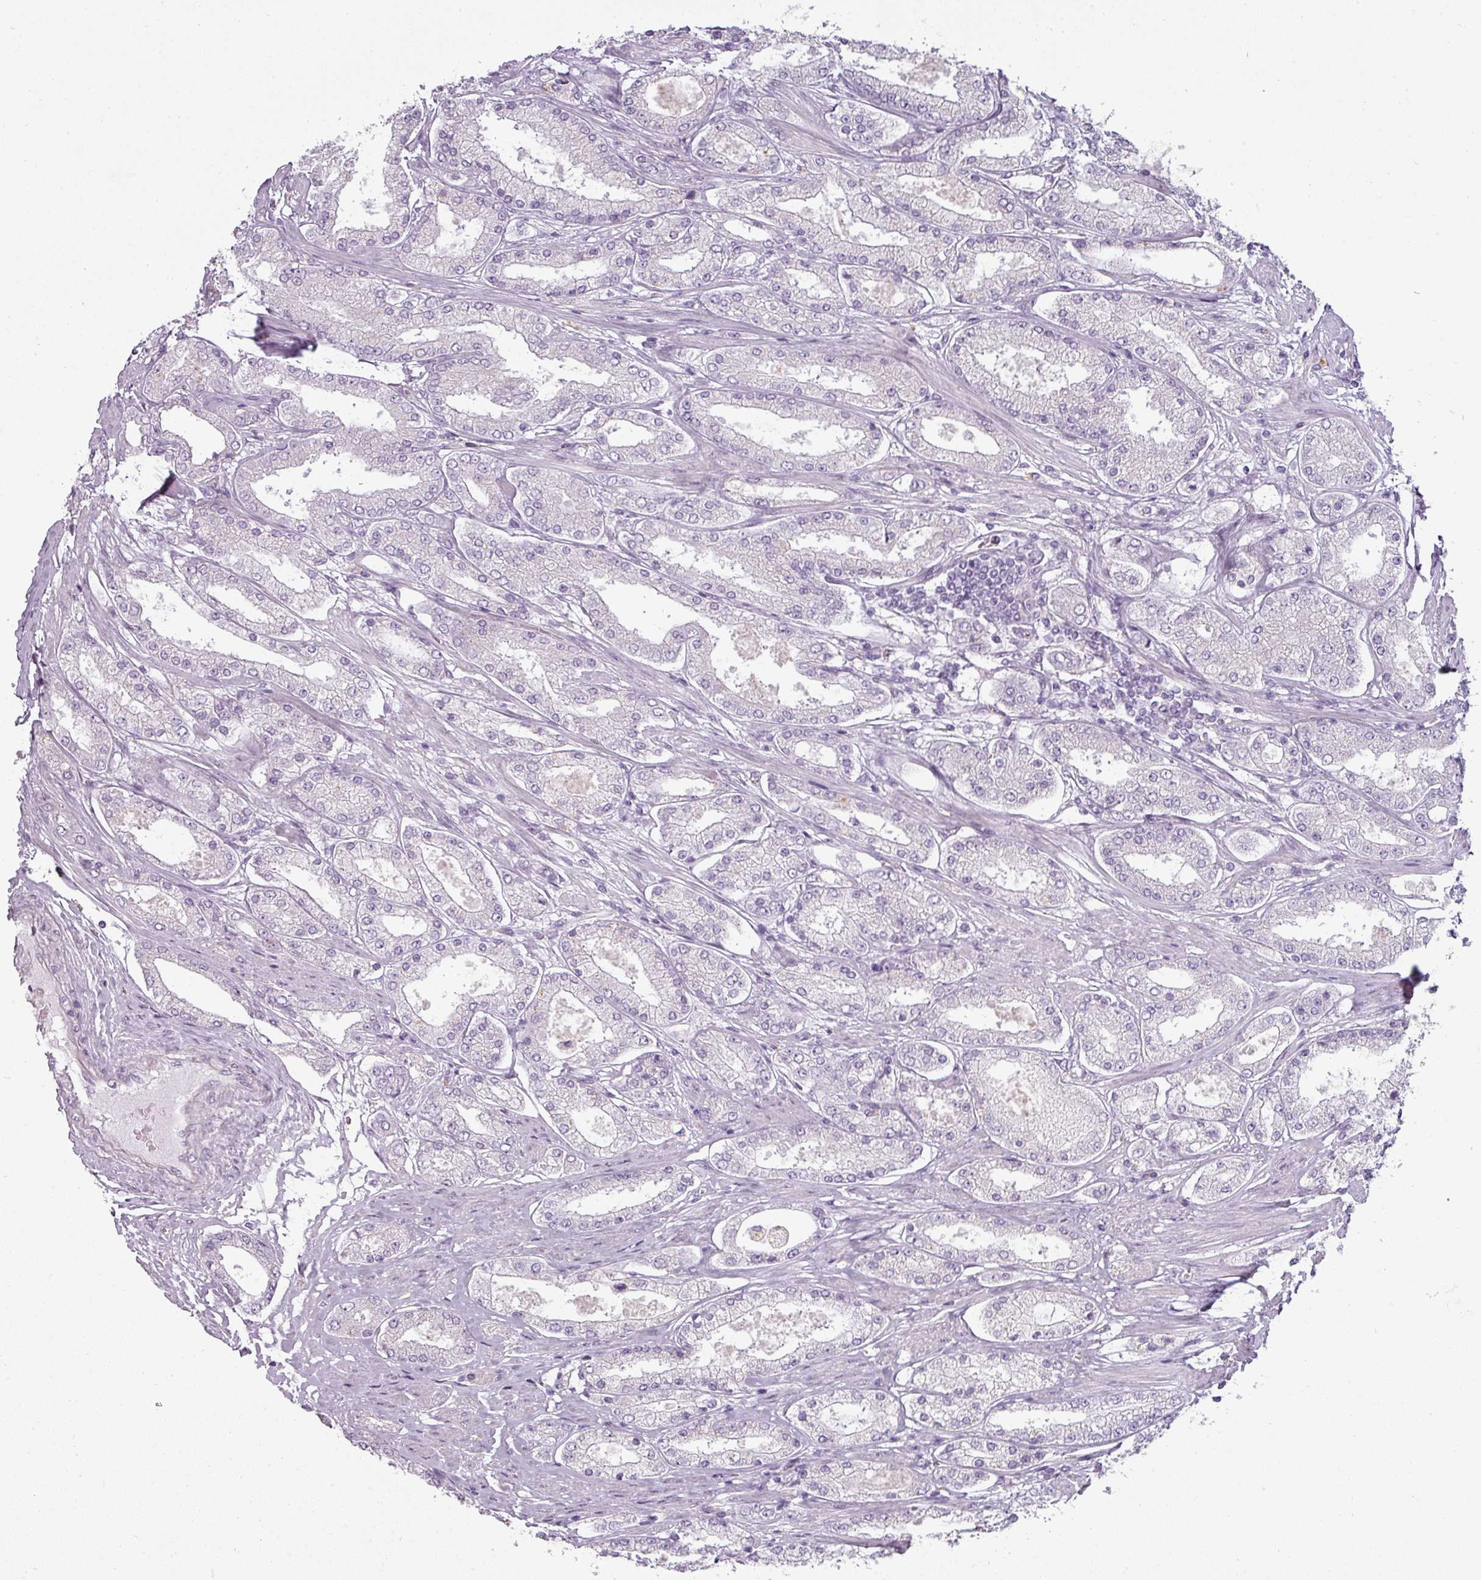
{"staining": {"intensity": "negative", "quantity": "none", "location": "none"}, "tissue": "prostate cancer", "cell_type": "Tumor cells", "image_type": "cancer", "snomed": [{"axis": "morphology", "description": "Adenocarcinoma, High grade"}, {"axis": "topography", "description": "Prostate"}], "caption": "Protein analysis of adenocarcinoma (high-grade) (prostate) demonstrates no significant staining in tumor cells.", "gene": "ASB1", "patient": {"sex": "male", "age": 69}}